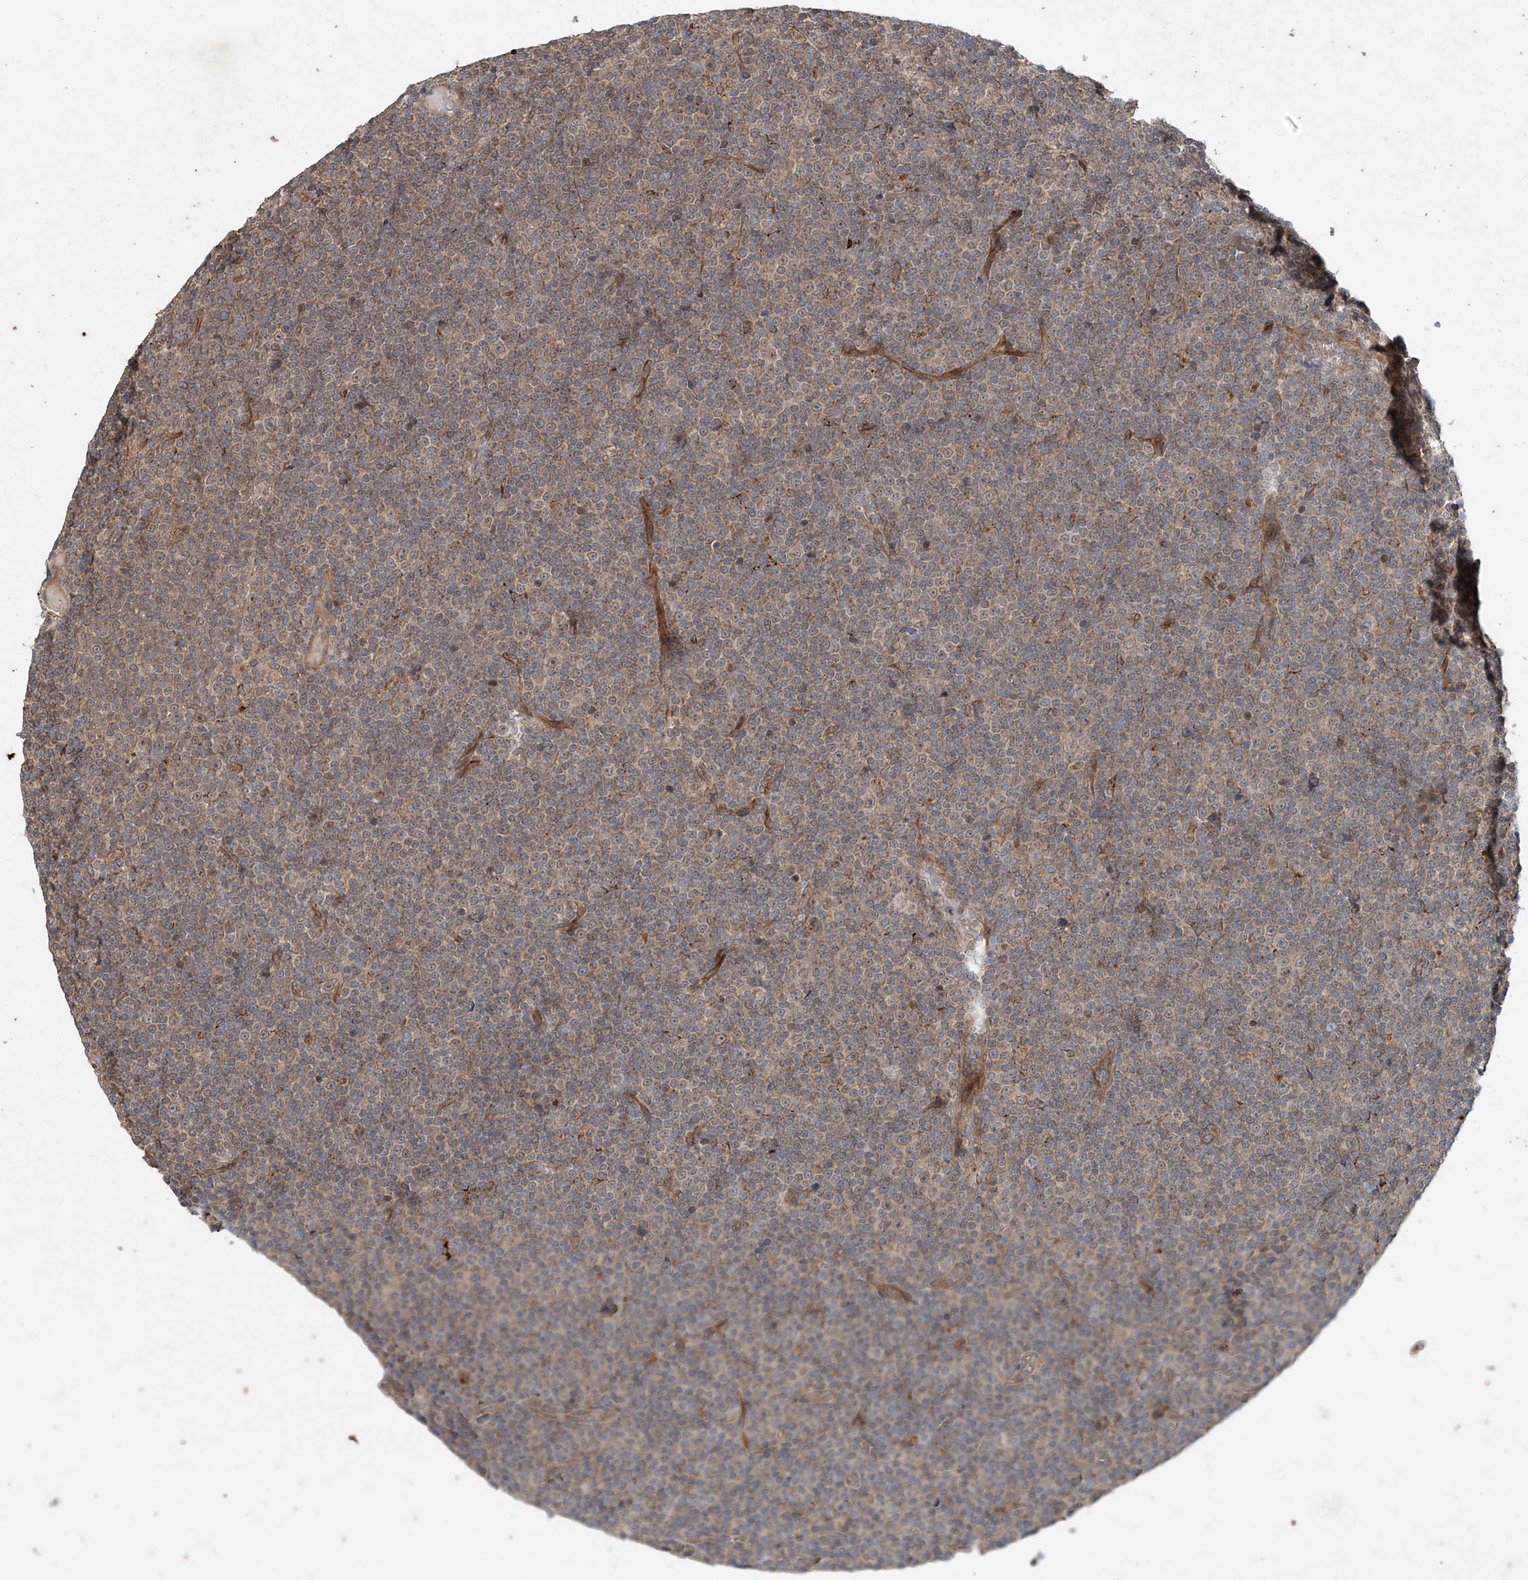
{"staining": {"intensity": "moderate", "quantity": "25%-75%", "location": "cytoplasmic/membranous"}, "tissue": "lymphoma", "cell_type": "Tumor cells", "image_type": "cancer", "snomed": [{"axis": "morphology", "description": "Malignant lymphoma, non-Hodgkin's type, Low grade"}, {"axis": "topography", "description": "Lymph node"}], "caption": "Immunohistochemistry micrograph of human lymphoma stained for a protein (brown), which shows medium levels of moderate cytoplasmic/membranous staining in approximately 25%-75% of tumor cells.", "gene": "IER5", "patient": {"sex": "female", "age": 67}}